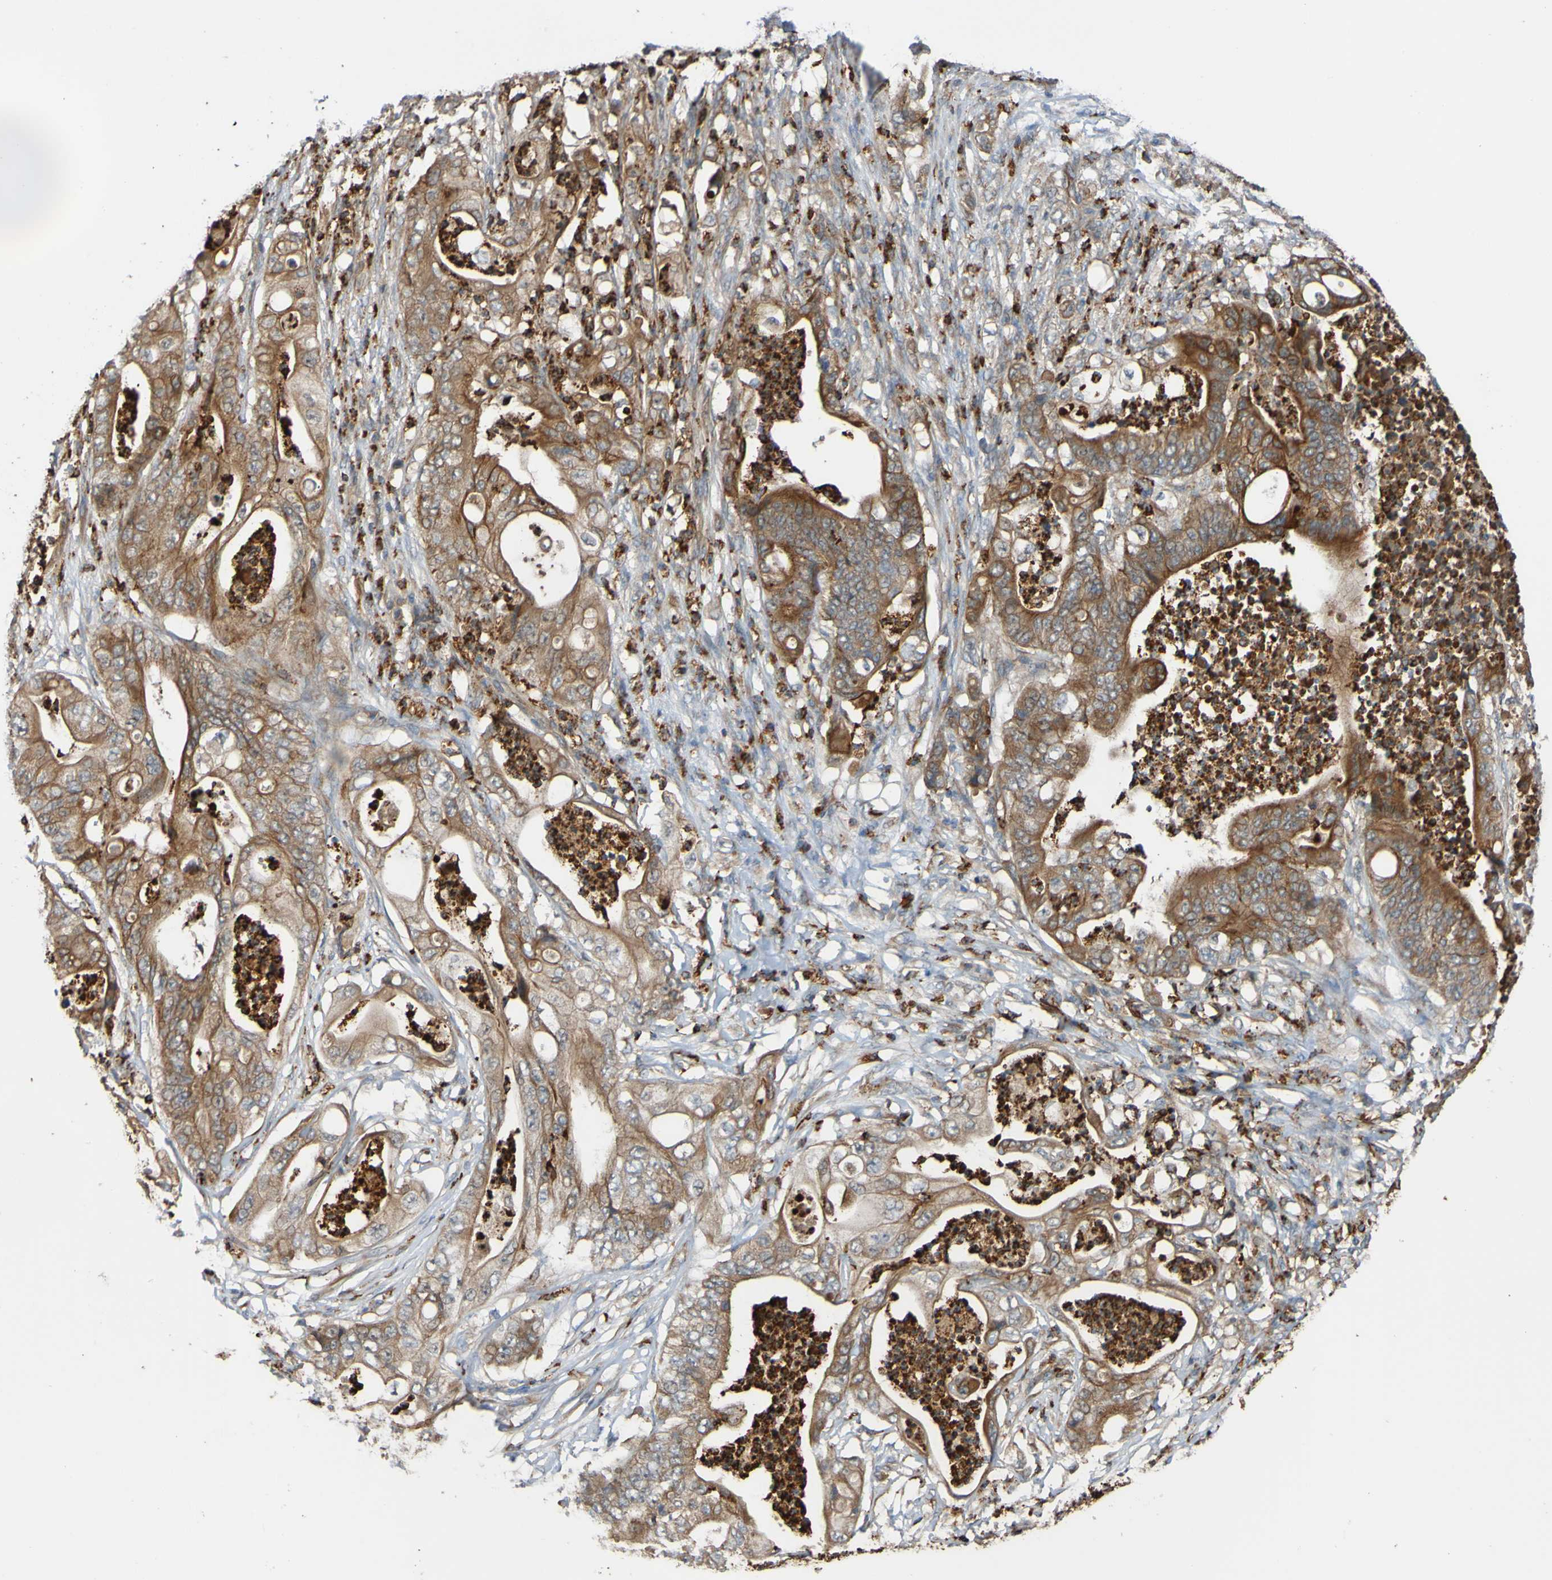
{"staining": {"intensity": "strong", "quantity": ">75%", "location": "cytoplasmic/membranous"}, "tissue": "stomach cancer", "cell_type": "Tumor cells", "image_type": "cancer", "snomed": [{"axis": "morphology", "description": "Adenocarcinoma, NOS"}, {"axis": "topography", "description": "Stomach"}], "caption": "Immunohistochemistry (IHC) photomicrograph of neoplastic tissue: human stomach adenocarcinoma stained using immunohistochemistry shows high levels of strong protein expression localized specifically in the cytoplasmic/membranous of tumor cells, appearing as a cytoplasmic/membranous brown color.", "gene": "ST8SIA6", "patient": {"sex": "female", "age": 73}}